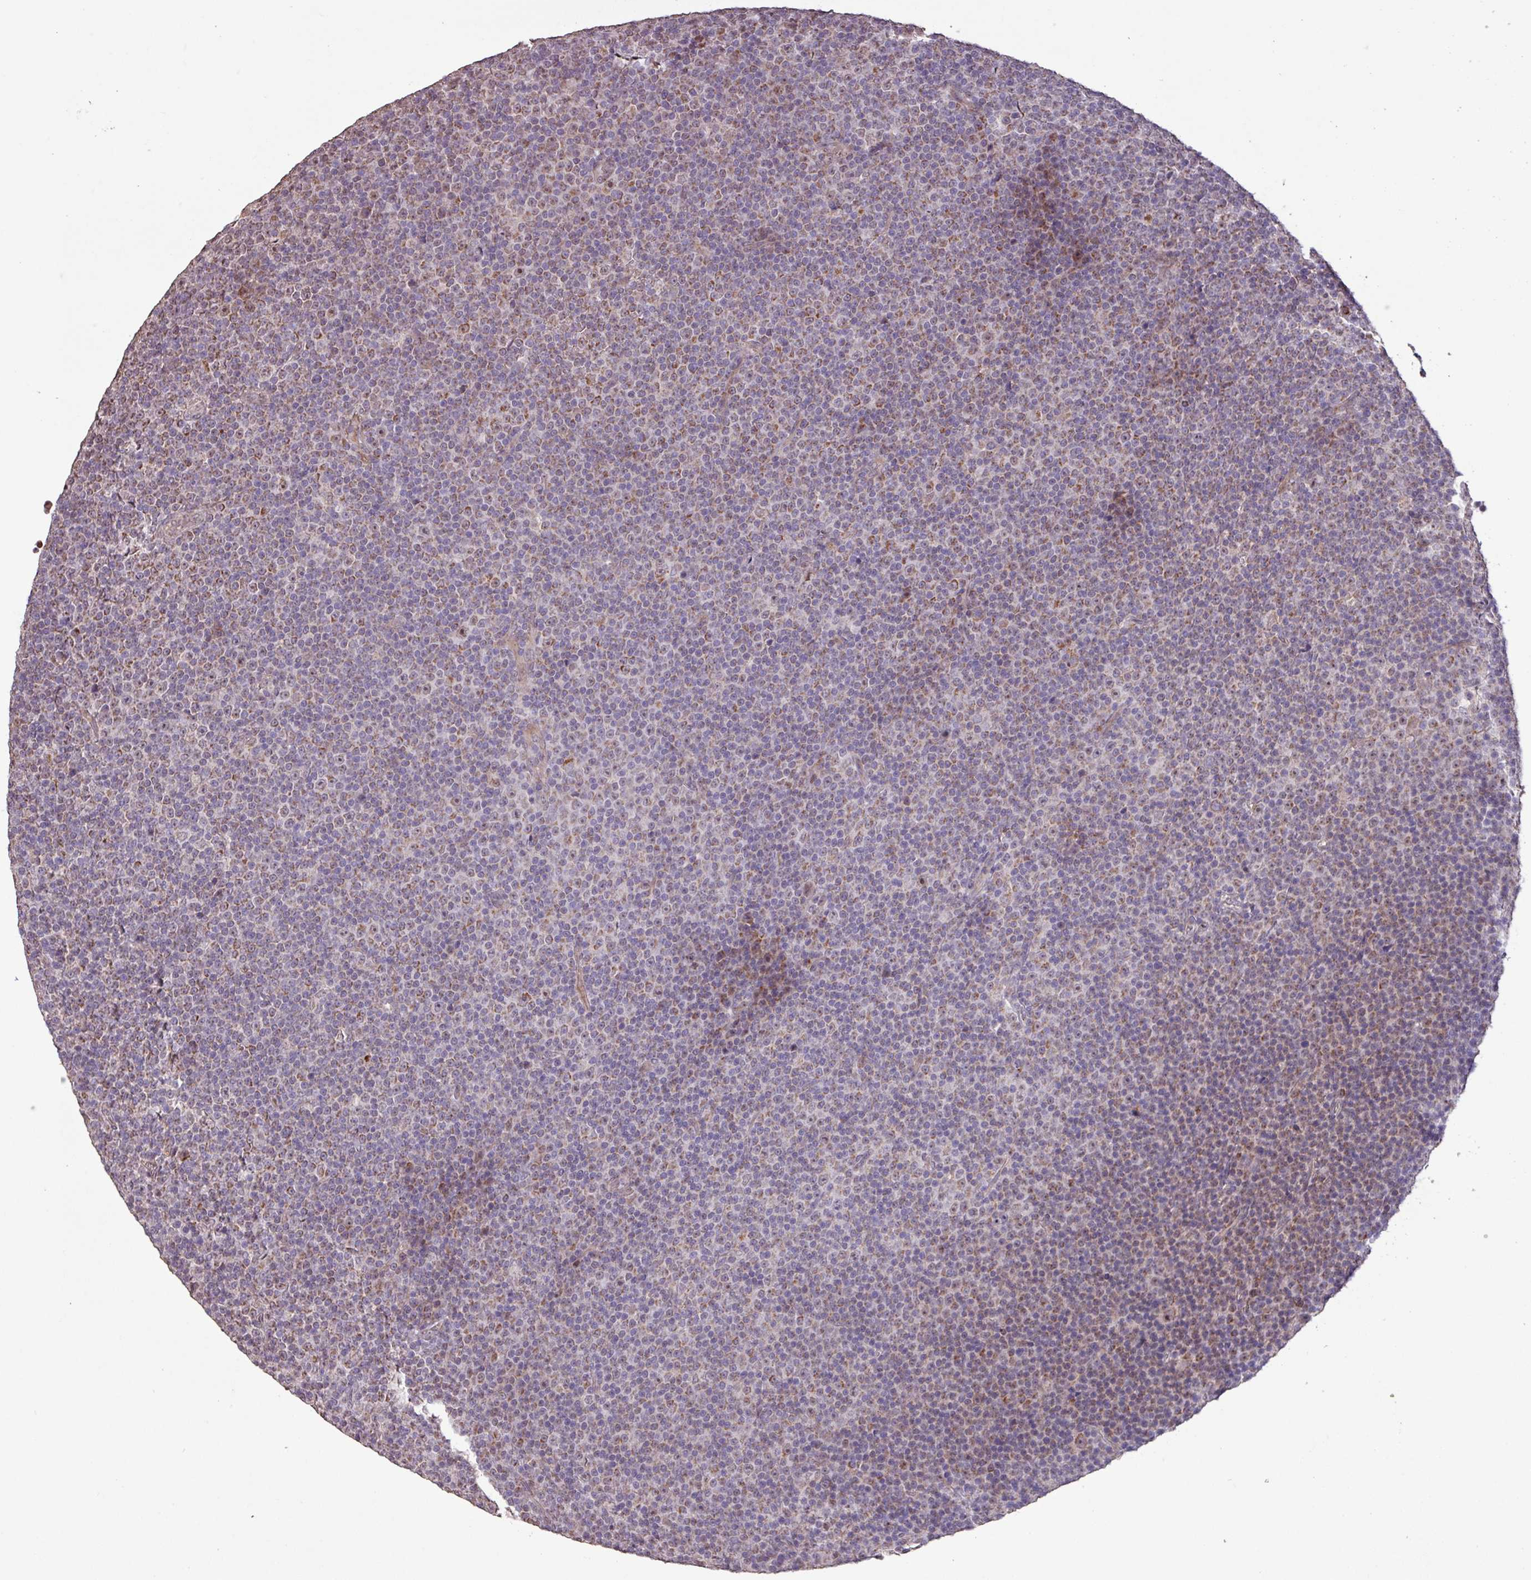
{"staining": {"intensity": "weak", "quantity": "25%-75%", "location": "cytoplasmic/membranous"}, "tissue": "lymphoma", "cell_type": "Tumor cells", "image_type": "cancer", "snomed": [{"axis": "morphology", "description": "Malignant lymphoma, non-Hodgkin's type, Low grade"}, {"axis": "topography", "description": "Lymph node"}], "caption": "DAB immunohistochemical staining of lymphoma demonstrates weak cytoplasmic/membranous protein positivity in approximately 25%-75% of tumor cells.", "gene": "L3MBTL3", "patient": {"sex": "female", "age": 67}}